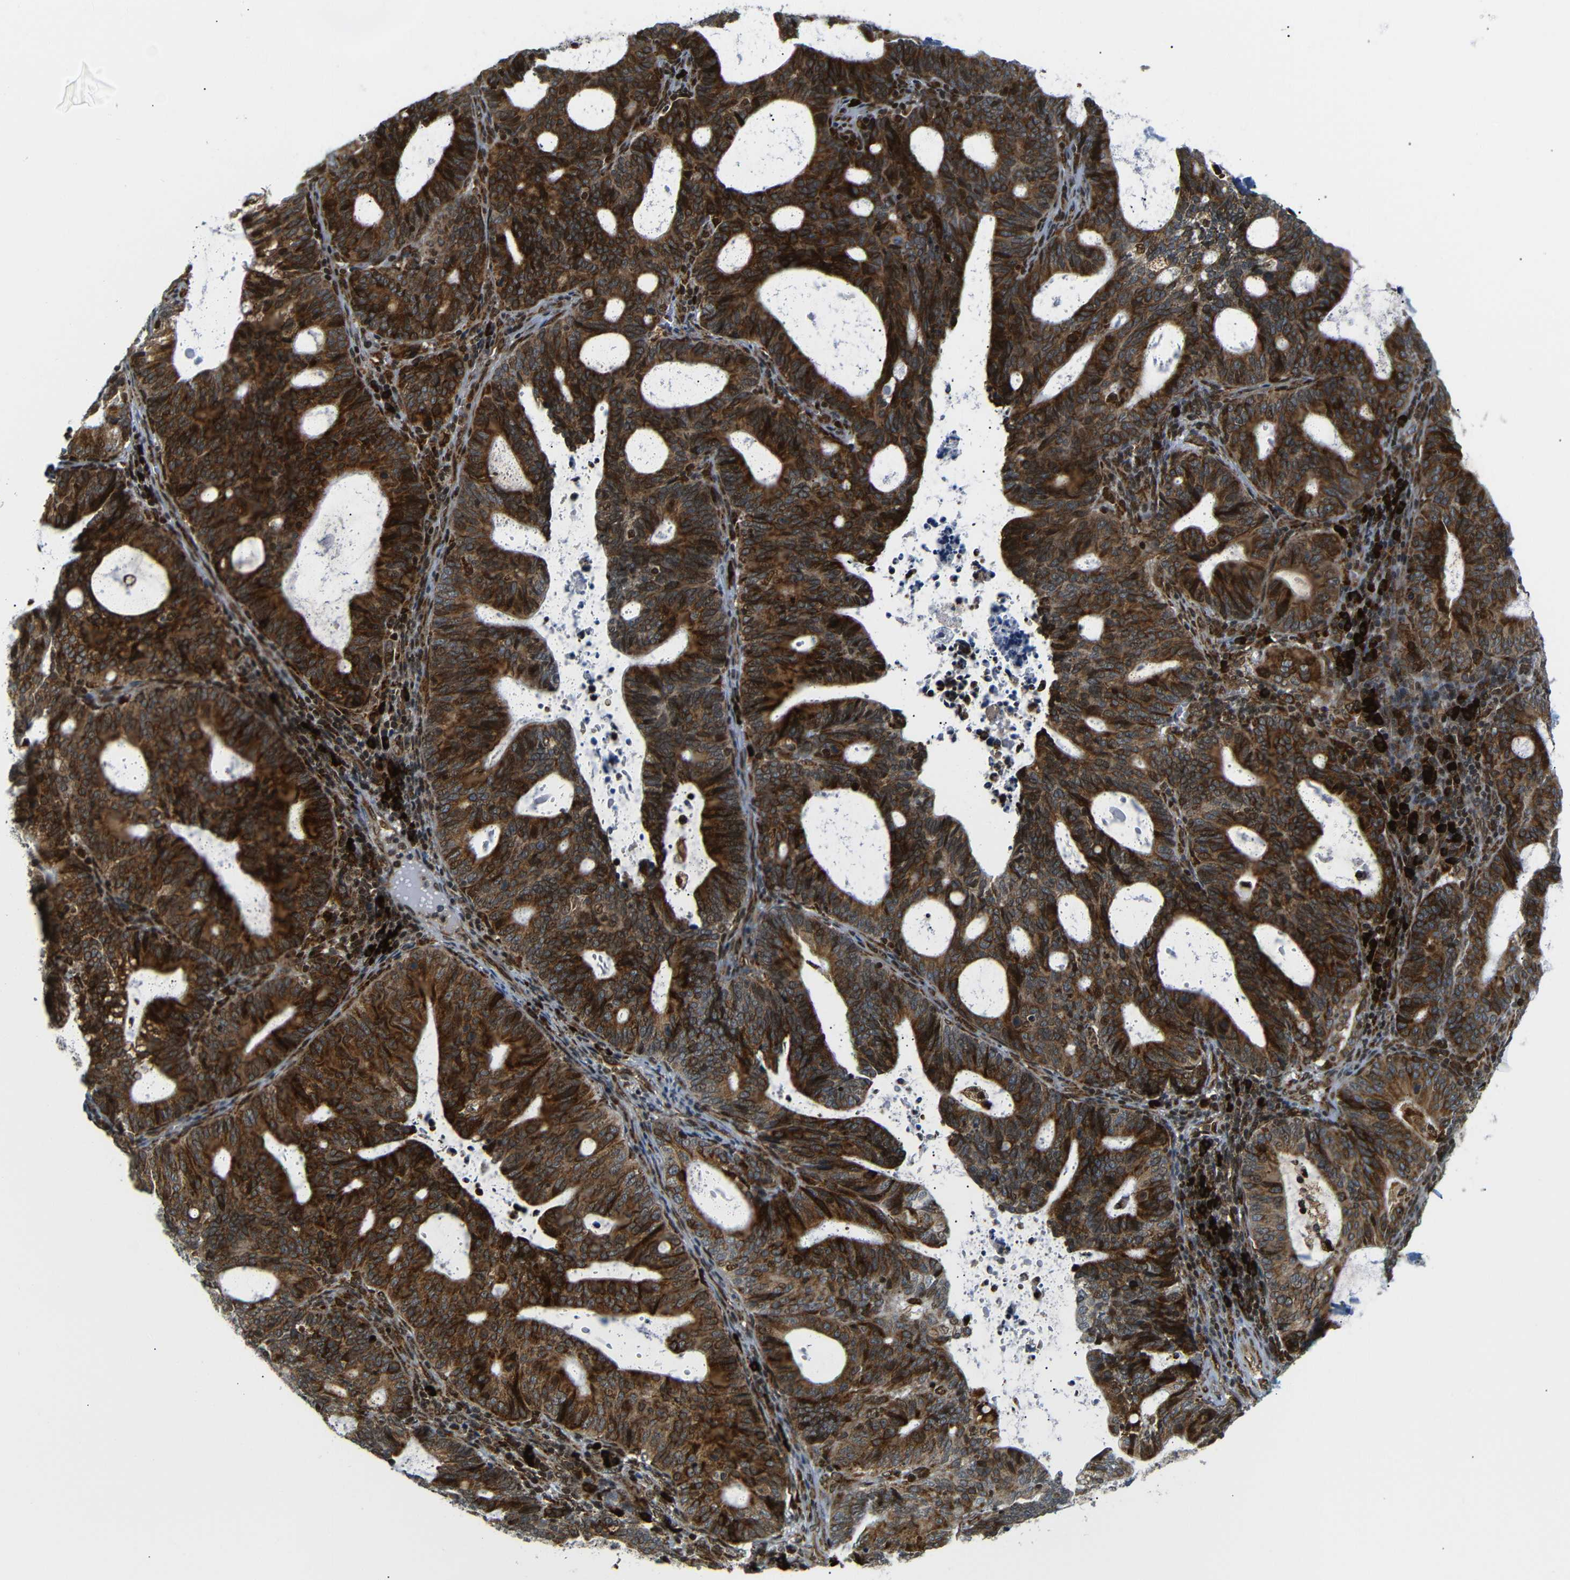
{"staining": {"intensity": "strong", "quantity": ">75%", "location": "cytoplasmic/membranous"}, "tissue": "endometrial cancer", "cell_type": "Tumor cells", "image_type": "cancer", "snomed": [{"axis": "morphology", "description": "Adenocarcinoma, NOS"}, {"axis": "topography", "description": "Uterus"}], "caption": "Immunohistochemical staining of human adenocarcinoma (endometrial) exhibits high levels of strong cytoplasmic/membranous expression in approximately >75% of tumor cells.", "gene": "SPCS2", "patient": {"sex": "female", "age": 83}}